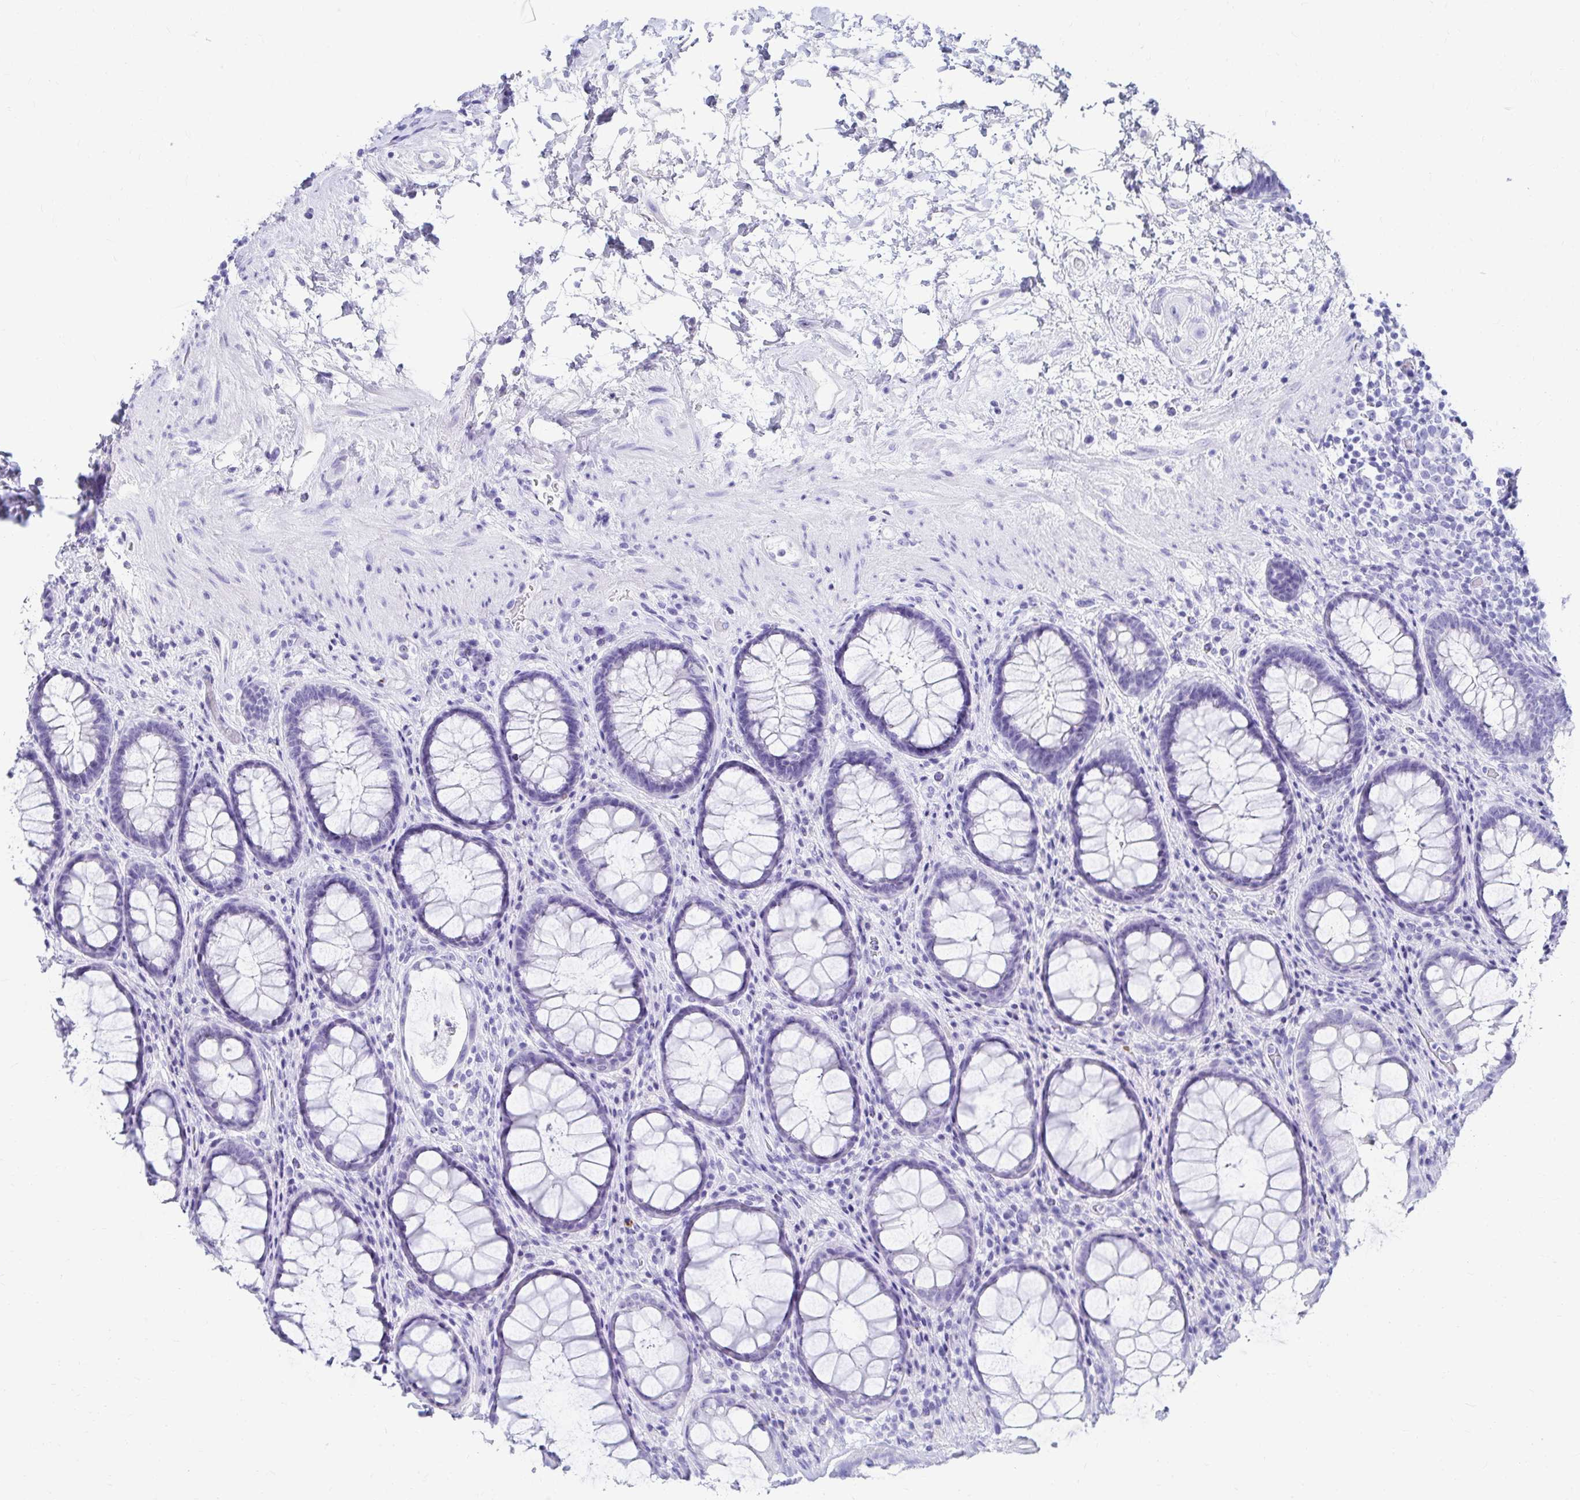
{"staining": {"intensity": "negative", "quantity": "none", "location": "none"}, "tissue": "rectum", "cell_type": "Glandular cells", "image_type": "normal", "snomed": [{"axis": "morphology", "description": "Normal tissue, NOS"}, {"axis": "topography", "description": "Rectum"}], "caption": "This histopathology image is of normal rectum stained with immunohistochemistry to label a protein in brown with the nuclei are counter-stained blue. There is no expression in glandular cells. (Stains: DAB (3,3'-diaminobenzidine) IHC with hematoxylin counter stain, Microscopy: brightfield microscopy at high magnification).", "gene": "DPEP3", "patient": {"sex": "male", "age": 72}}